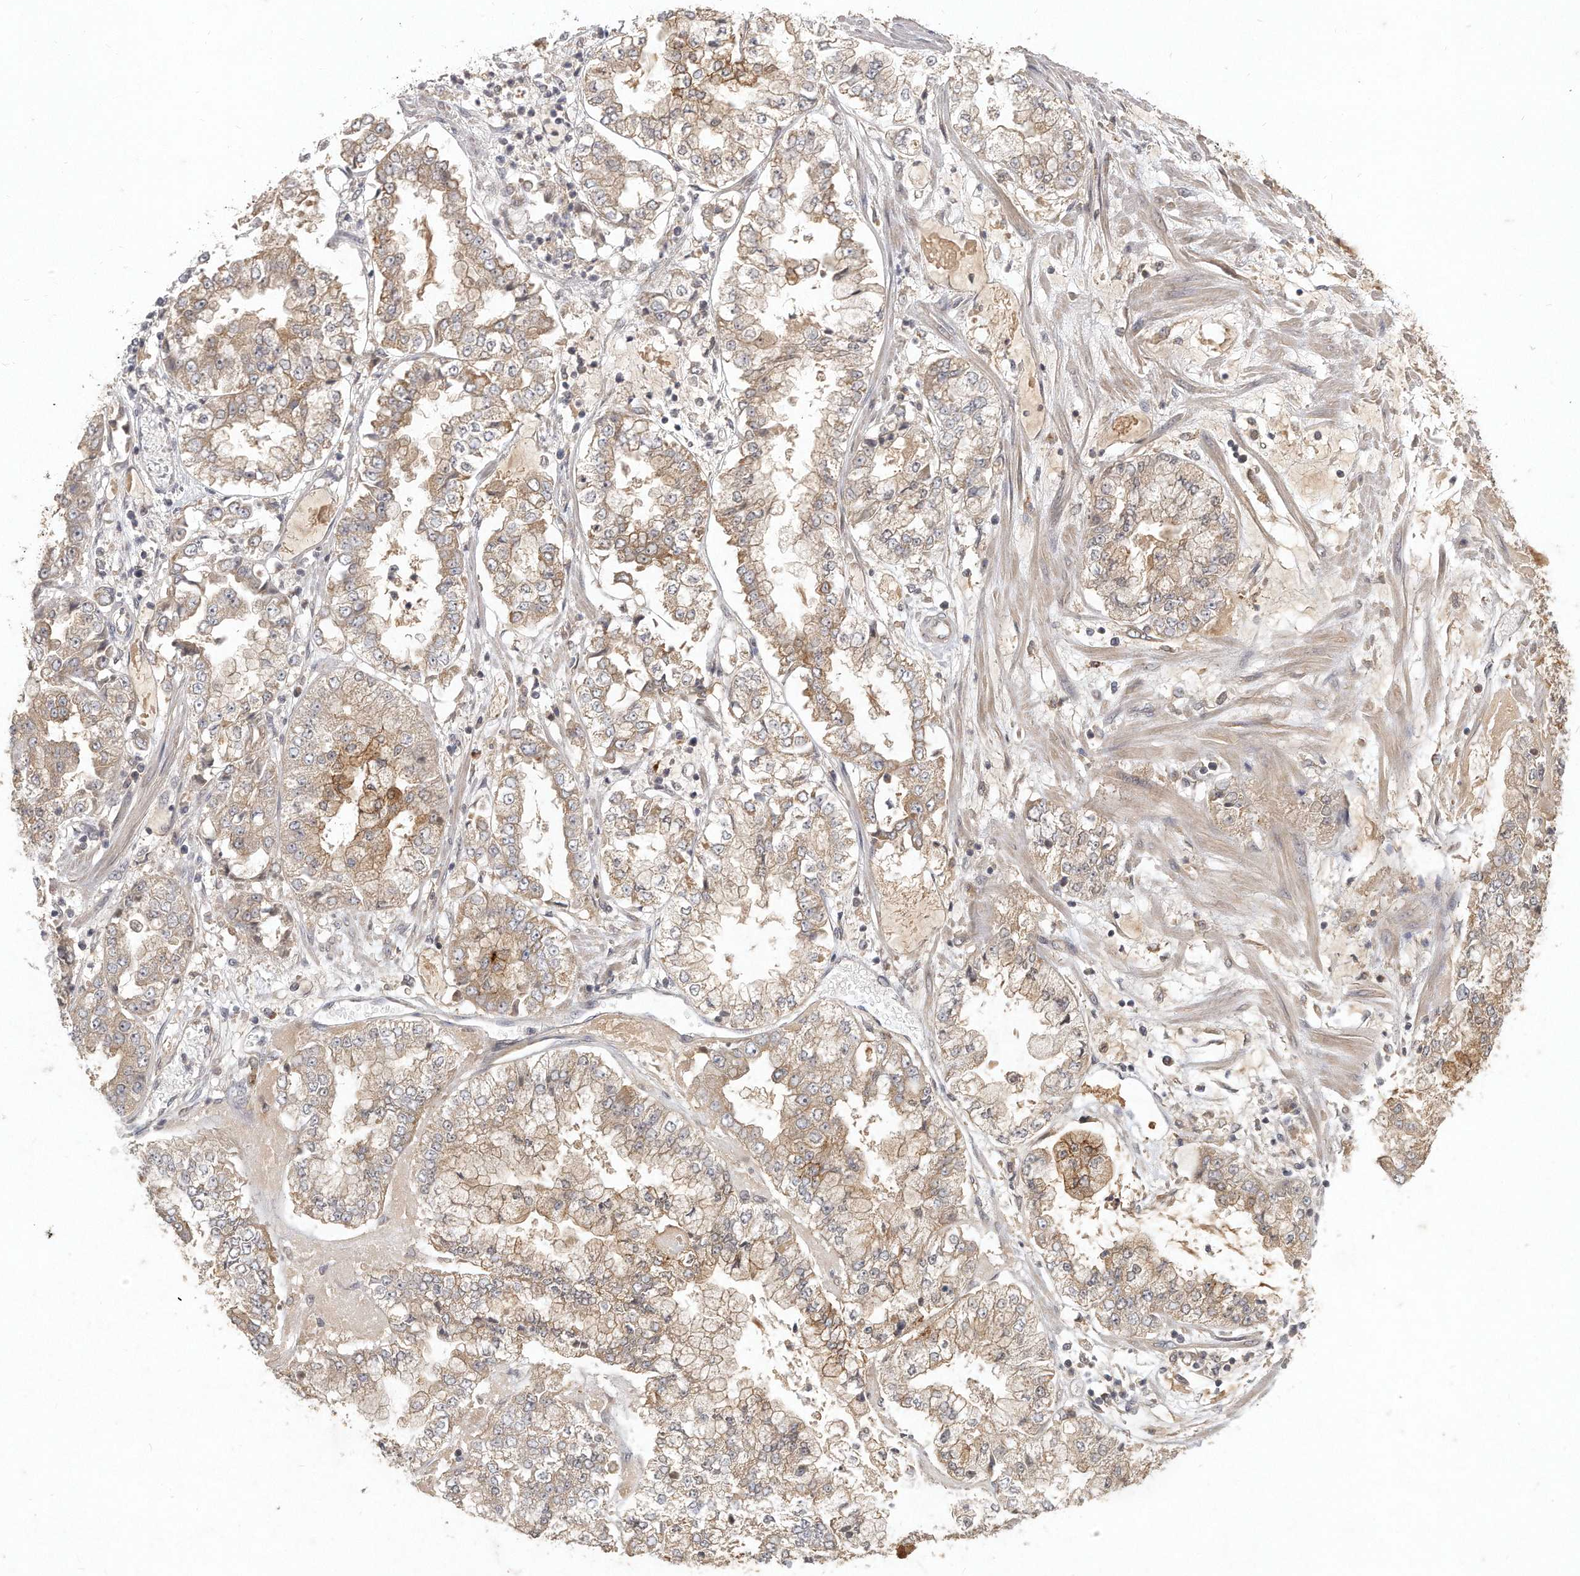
{"staining": {"intensity": "moderate", "quantity": "25%-75%", "location": "cytoplasmic/membranous"}, "tissue": "stomach cancer", "cell_type": "Tumor cells", "image_type": "cancer", "snomed": [{"axis": "morphology", "description": "Adenocarcinoma, NOS"}, {"axis": "topography", "description": "Stomach"}], "caption": "This photomicrograph exhibits immunohistochemistry staining of human stomach cancer, with medium moderate cytoplasmic/membranous positivity in about 25%-75% of tumor cells.", "gene": "LGALS8", "patient": {"sex": "male", "age": 76}}